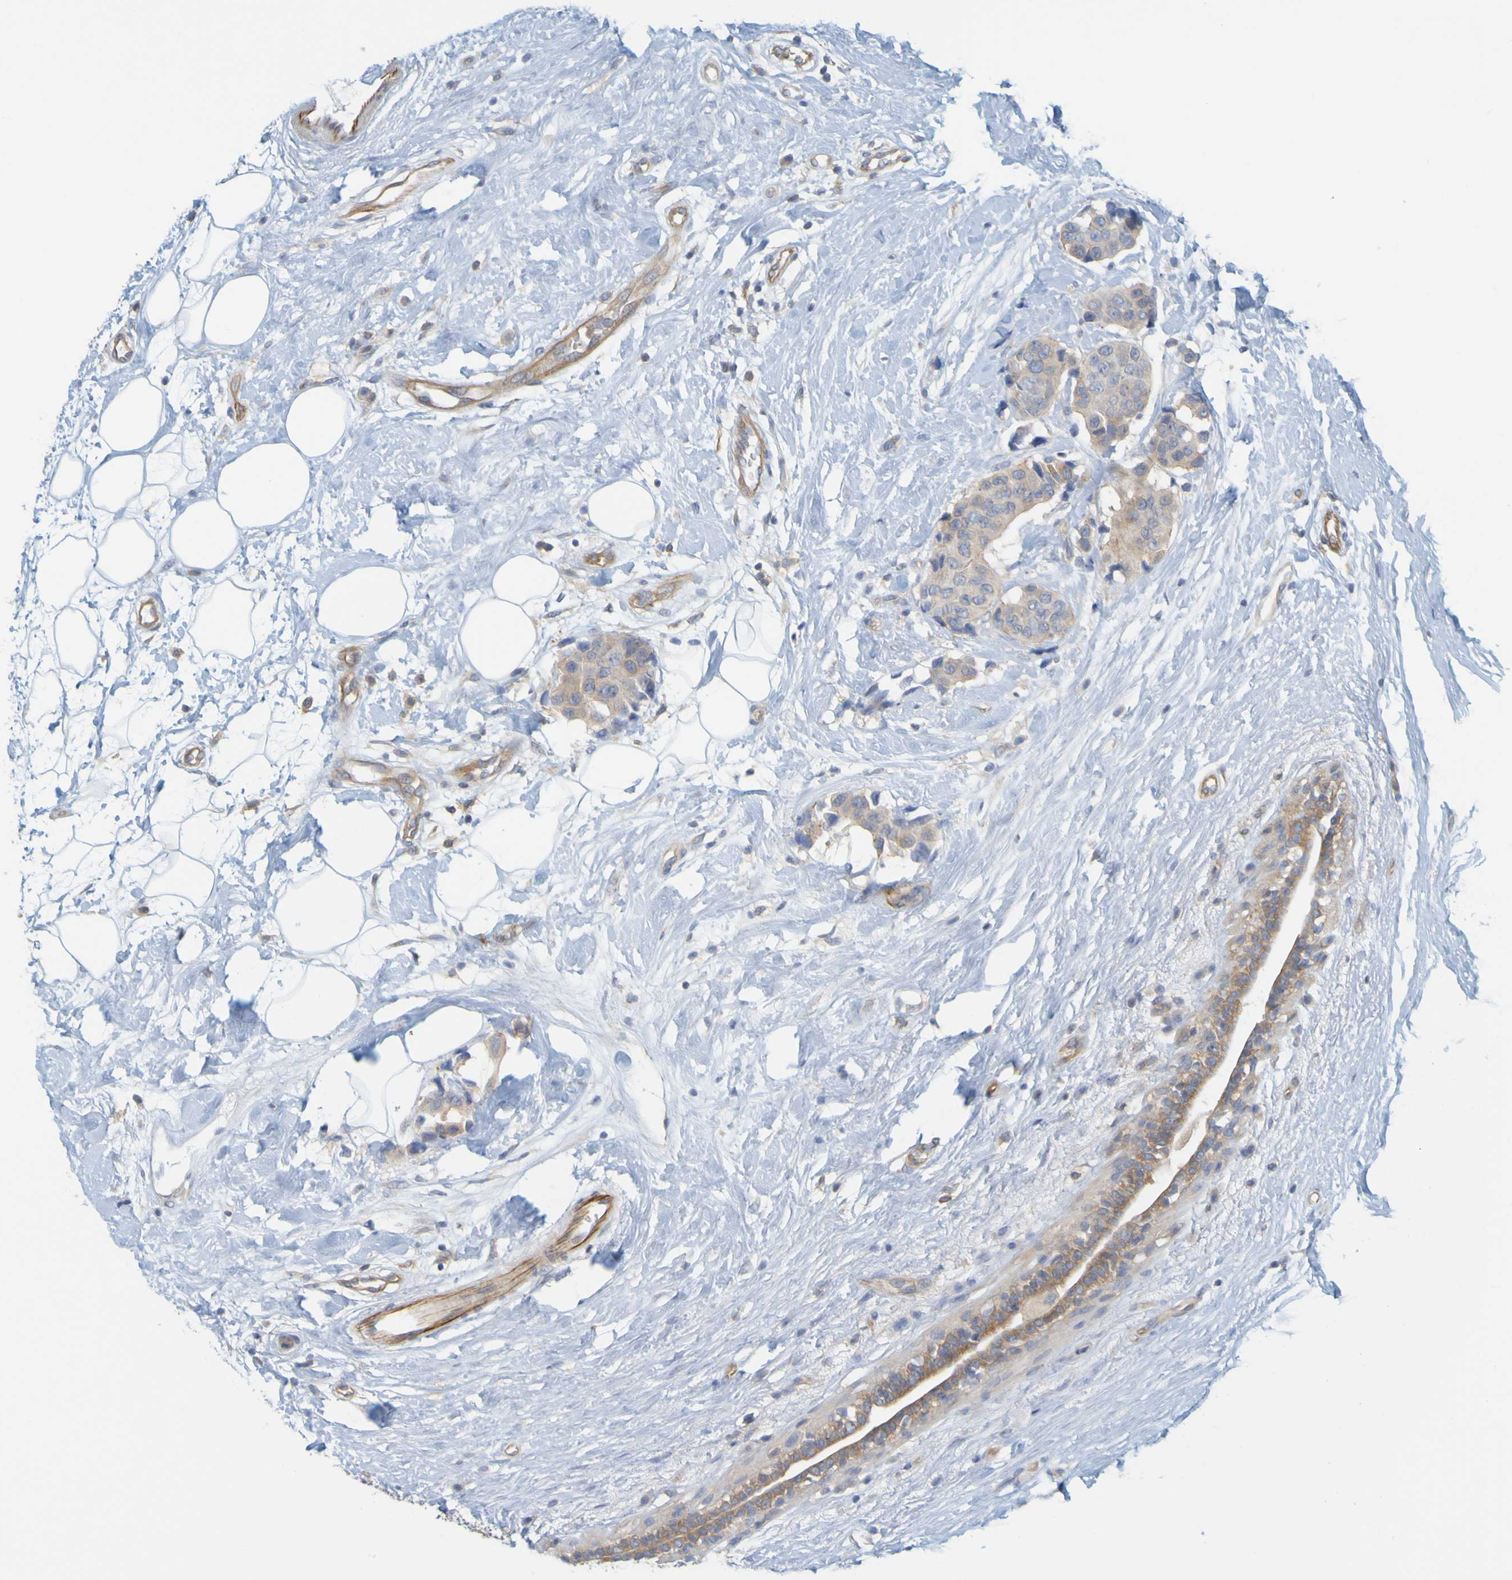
{"staining": {"intensity": "weak", "quantity": ">75%", "location": "cytoplasmic/membranous"}, "tissue": "breast cancer", "cell_type": "Tumor cells", "image_type": "cancer", "snomed": [{"axis": "morphology", "description": "Normal tissue, NOS"}, {"axis": "morphology", "description": "Duct carcinoma"}, {"axis": "topography", "description": "Breast"}], "caption": "Brown immunohistochemical staining in breast cancer demonstrates weak cytoplasmic/membranous positivity in about >75% of tumor cells. The staining was performed using DAB to visualize the protein expression in brown, while the nuclei were stained in blue with hematoxylin (Magnification: 20x).", "gene": "APPL1", "patient": {"sex": "female", "age": 39}}